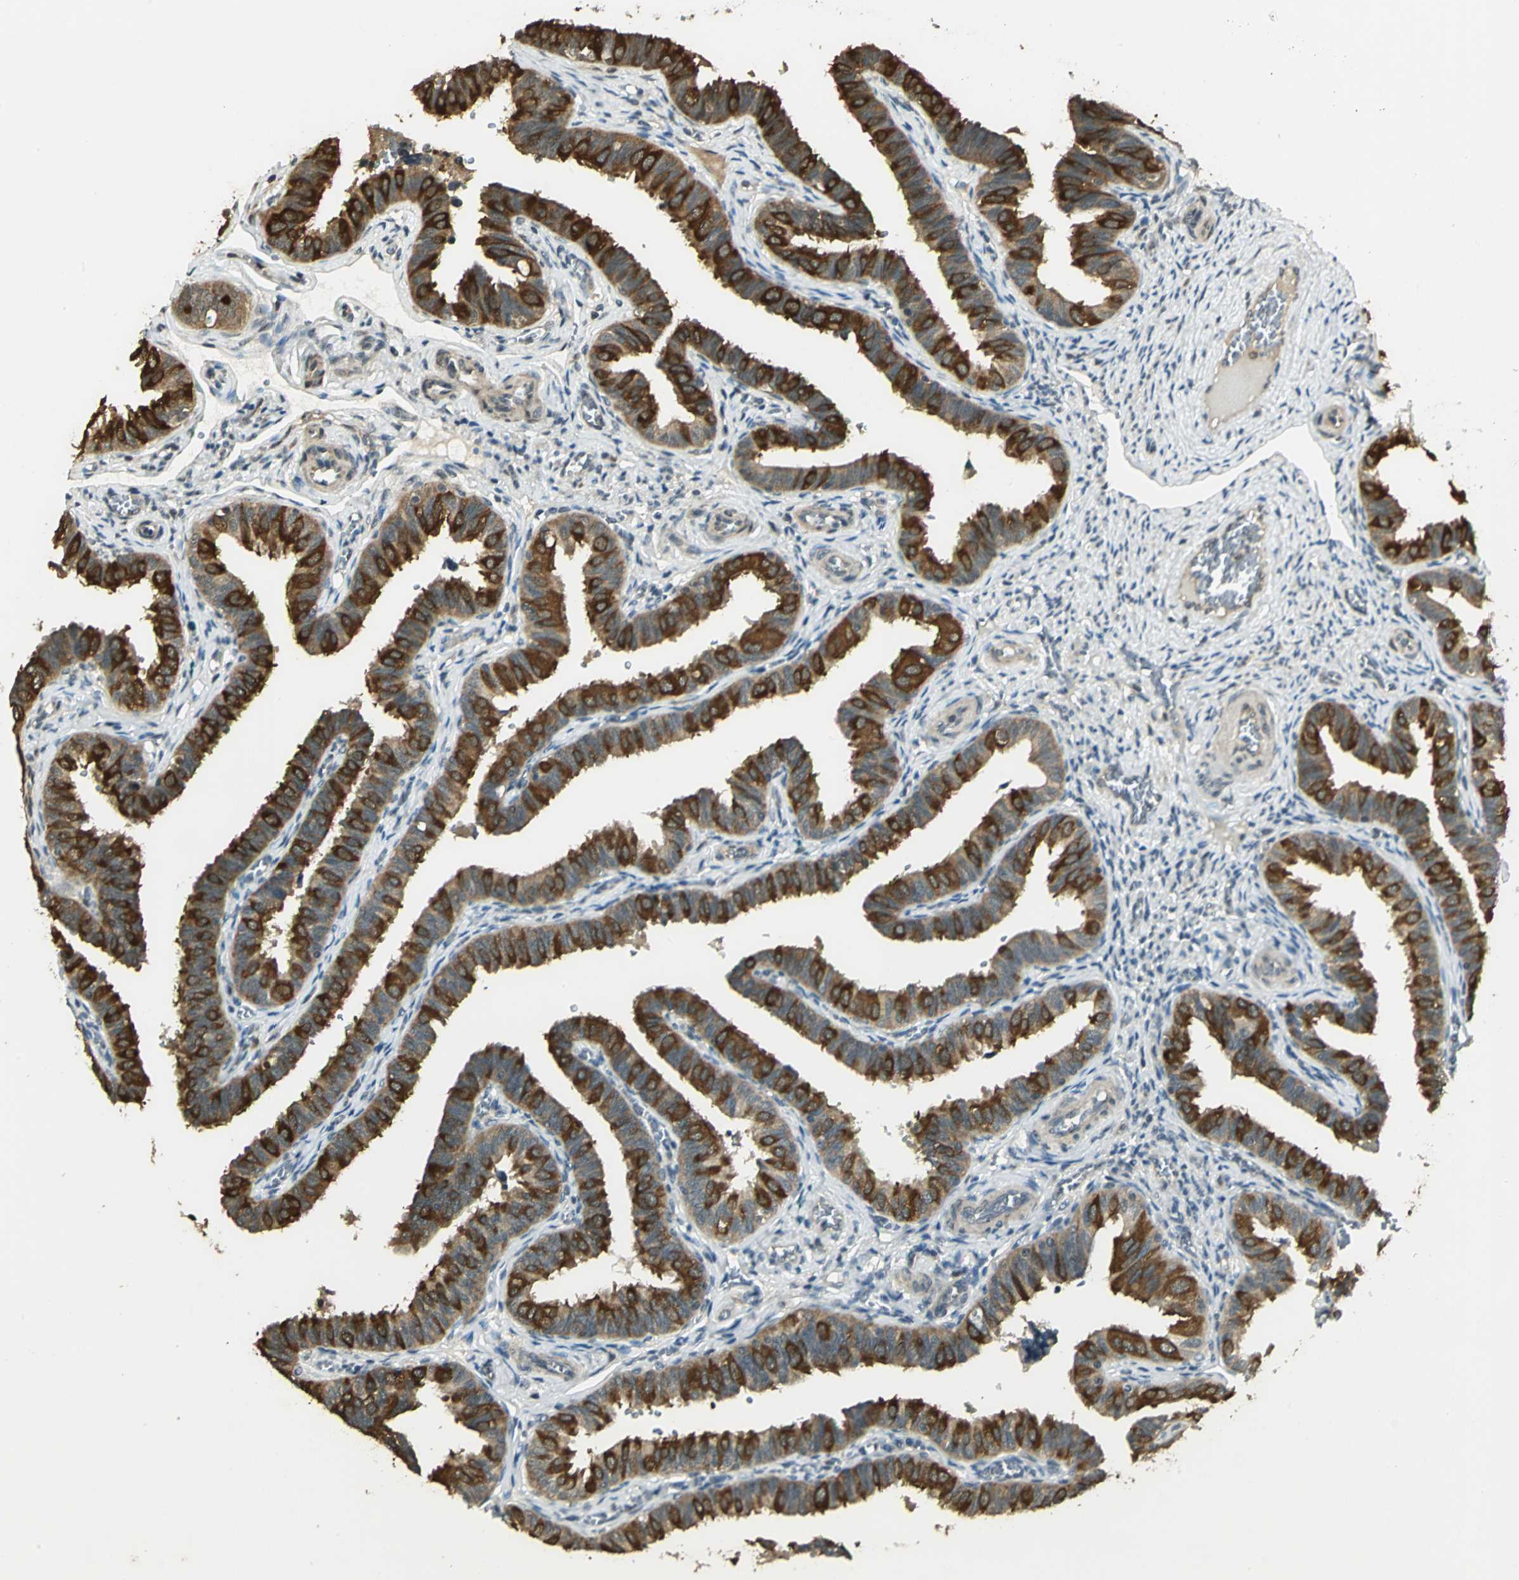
{"staining": {"intensity": "strong", "quantity": ">75%", "location": "cytoplasmic/membranous"}, "tissue": "fallopian tube", "cell_type": "Glandular cells", "image_type": "normal", "snomed": [{"axis": "morphology", "description": "Normal tissue, NOS"}, {"axis": "topography", "description": "Fallopian tube"}], "caption": "Immunohistochemical staining of unremarkable fallopian tube demonstrates strong cytoplasmic/membranous protein staining in about >75% of glandular cells. The protein of interest is stained brown, and the nuclei are stained in blue (DAB (3,3'-diaminobenzidine) IHC with brightfield microscopy, high magnification).", "gene": "CDC34", "patient": {"sex": "female", "age": 46}}